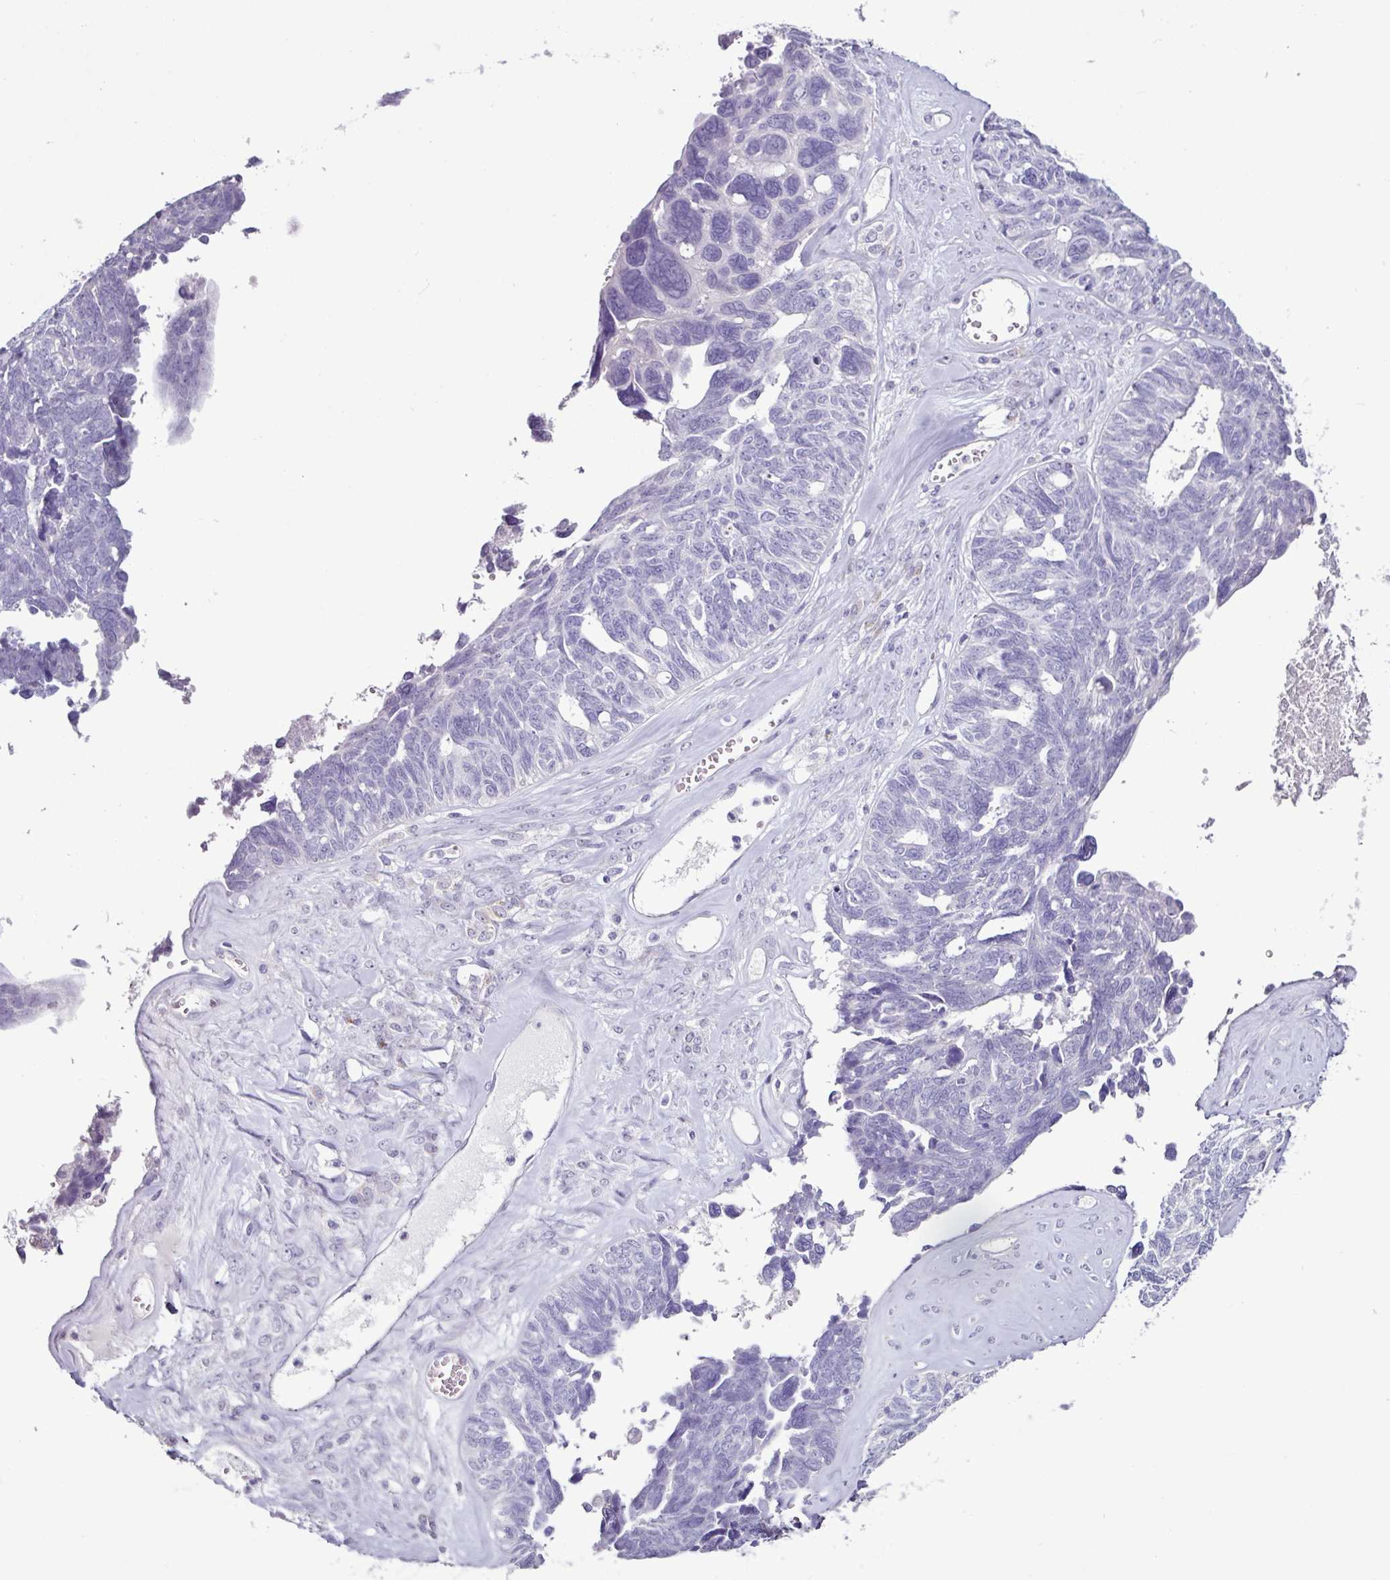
{"staining": {"intensity": "negative", "quantity": "none", "location": "none"}, "tissue": "ovarian cancer", "cell_type": "Tumor cells", "image_type": "cancer", "snomed": [{"axis": "morphology", "description": "Cystadenocarcinoma, serous, NOS"}, {"axis": "topography", "description": "Ovary"}], "caption": "This micrograph is of ovarian cancer (serous cystadenocarcinoma) stained with immunohistochemistry (IHC) to label a protein in brown with the nuclei are counter-stained blue. There is no staining in tumor cells.", "gene": "GLP2R", "patient": {"sex": "female", "age": 79}}